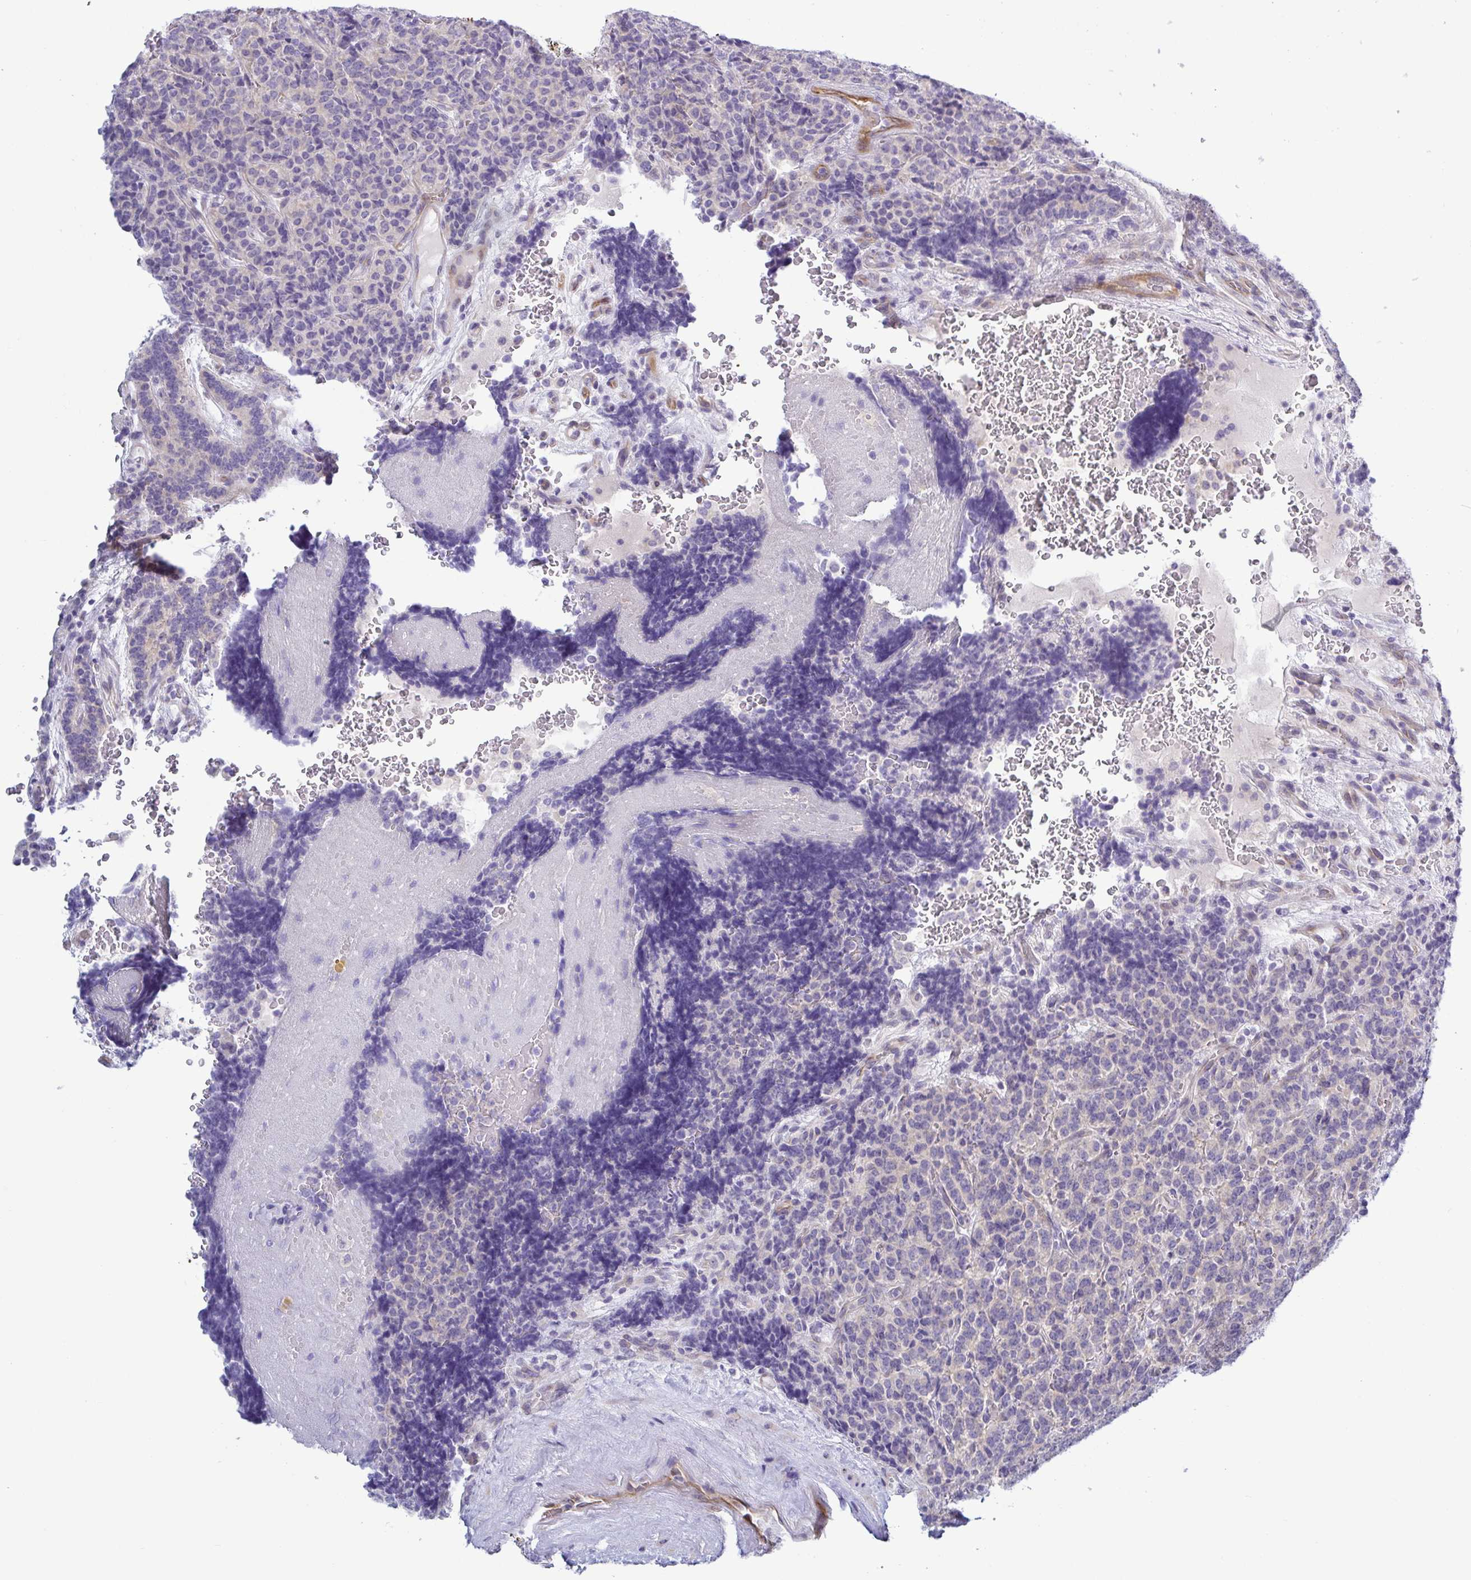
{"staining": {"intensity": "negative", "quantity": "none", "location": "none"}, "tissue": "carcinoid", "cell_type": "Tumor cells", "image_type": "cancer", "snomed": [{"axis": "morphology", "description": "Carcinoid, malignant, NOS"}, {"axis": "topography", "description": "Pancreas"}], "caption": "DAB immunohistochemical staining of human malignant carcinoid demonstrates no significant positivity in tumor cells.", "gene": "TNNI2", "patient": {"sex": "male", "age": 36}}